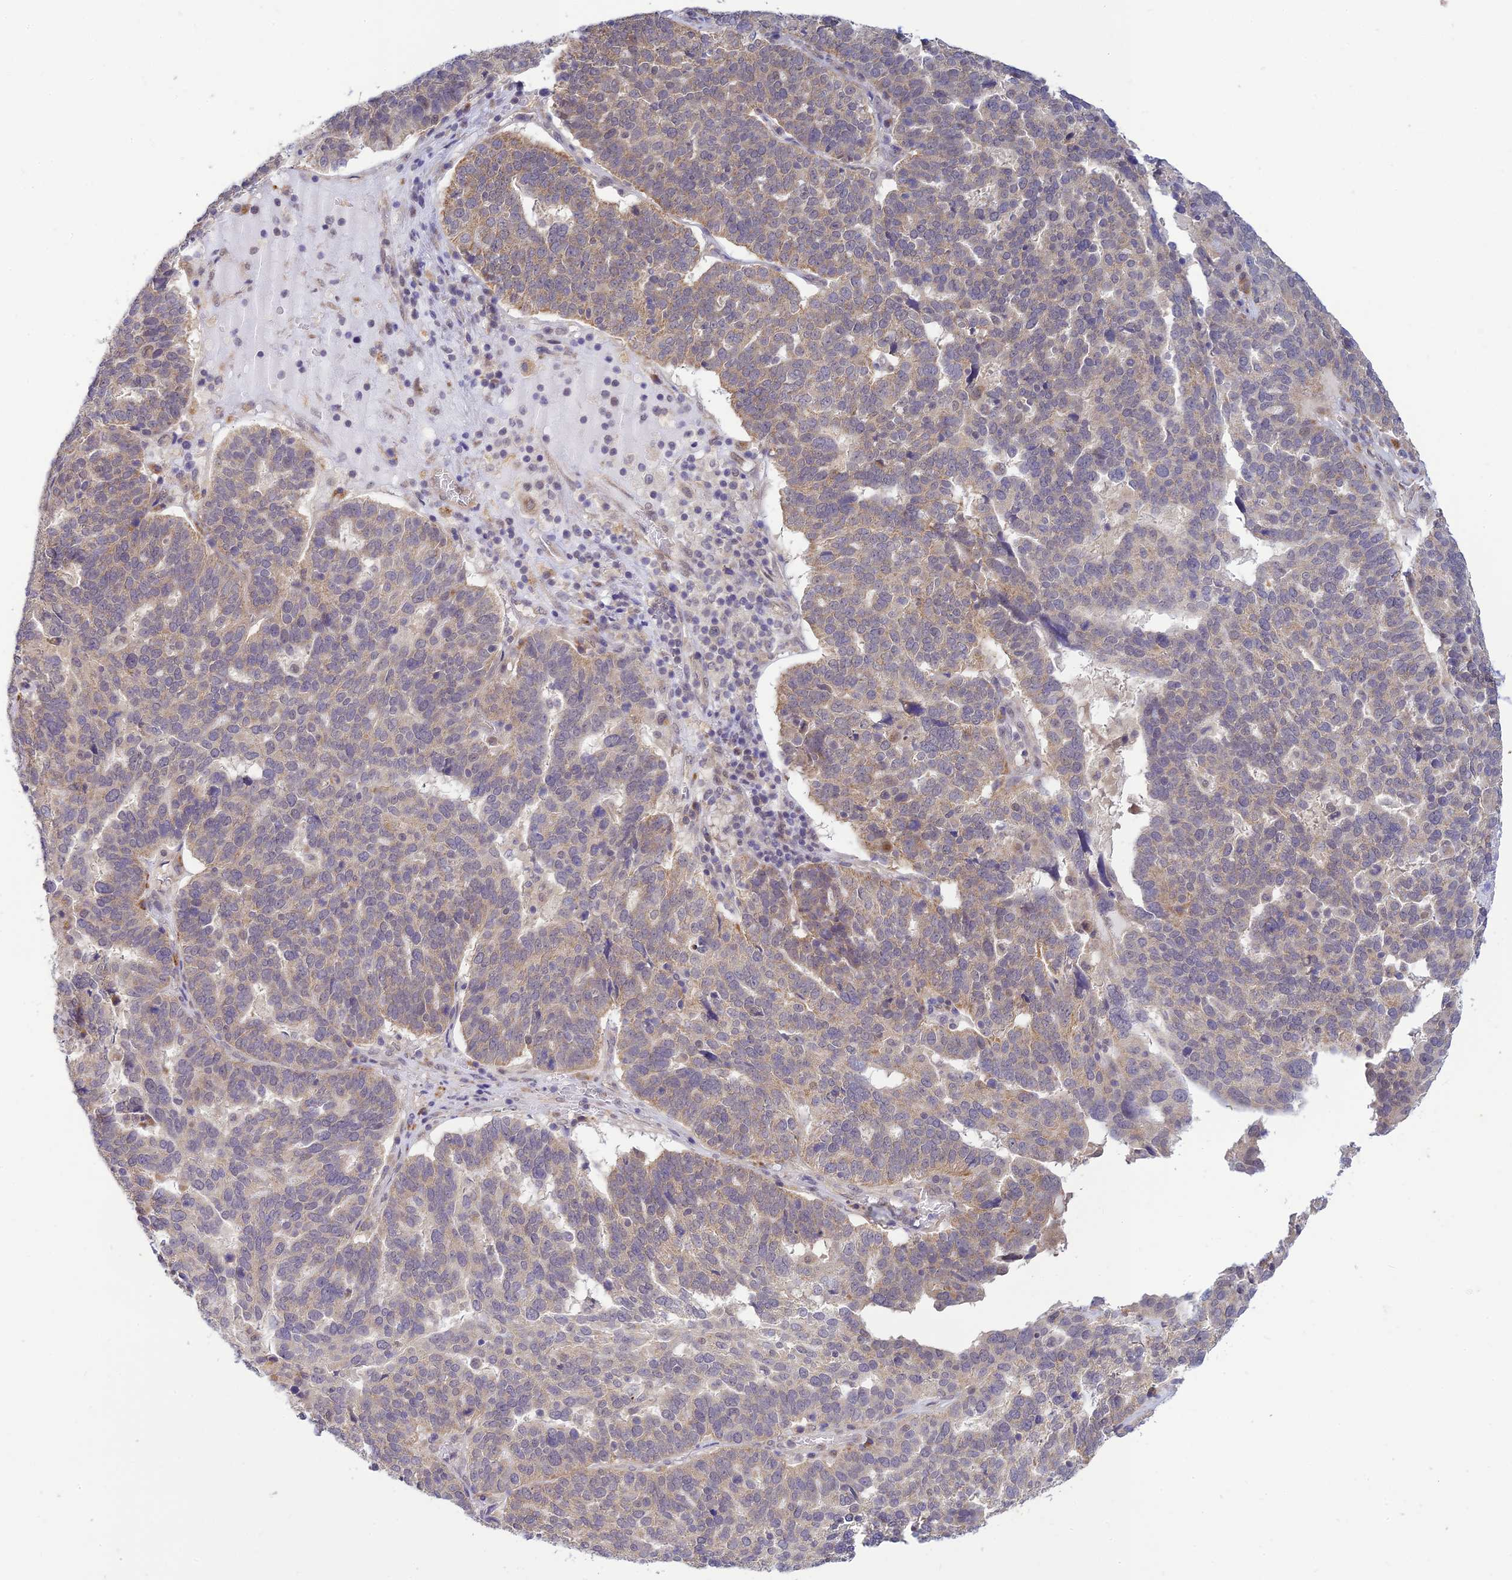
{"staining": {"intensity": "weak", "quantity": "25%-75%", "location": "cytoplasmic/membranous"}, "tissue": "ovarian cancer", "cell_type": "Tumor cells", "image_type": "cancer", "snomed": [{"axis": "morphology", "description": "Cystadenocarcinoma, serous, NOS"}, {"axis": "topography", "description": "Ovary"}], "caption": "High-magnification brightfield microscopy of serous cystadenocarcinoma (ovarian) stained with DAB (3,3'-diaminobenzidine) (brown) and counterstained with hematoxylin (blue). tumor cells exhibit weak cytoplasmic/membranous staining is appreciated in about25%-75% of cells. (DAB (3,3'-diaminobenzidine) IHC with brightfield microscopy, high magnification).", "gene": "SKIC8", "patient": {"sex": "female", "age": 59}}